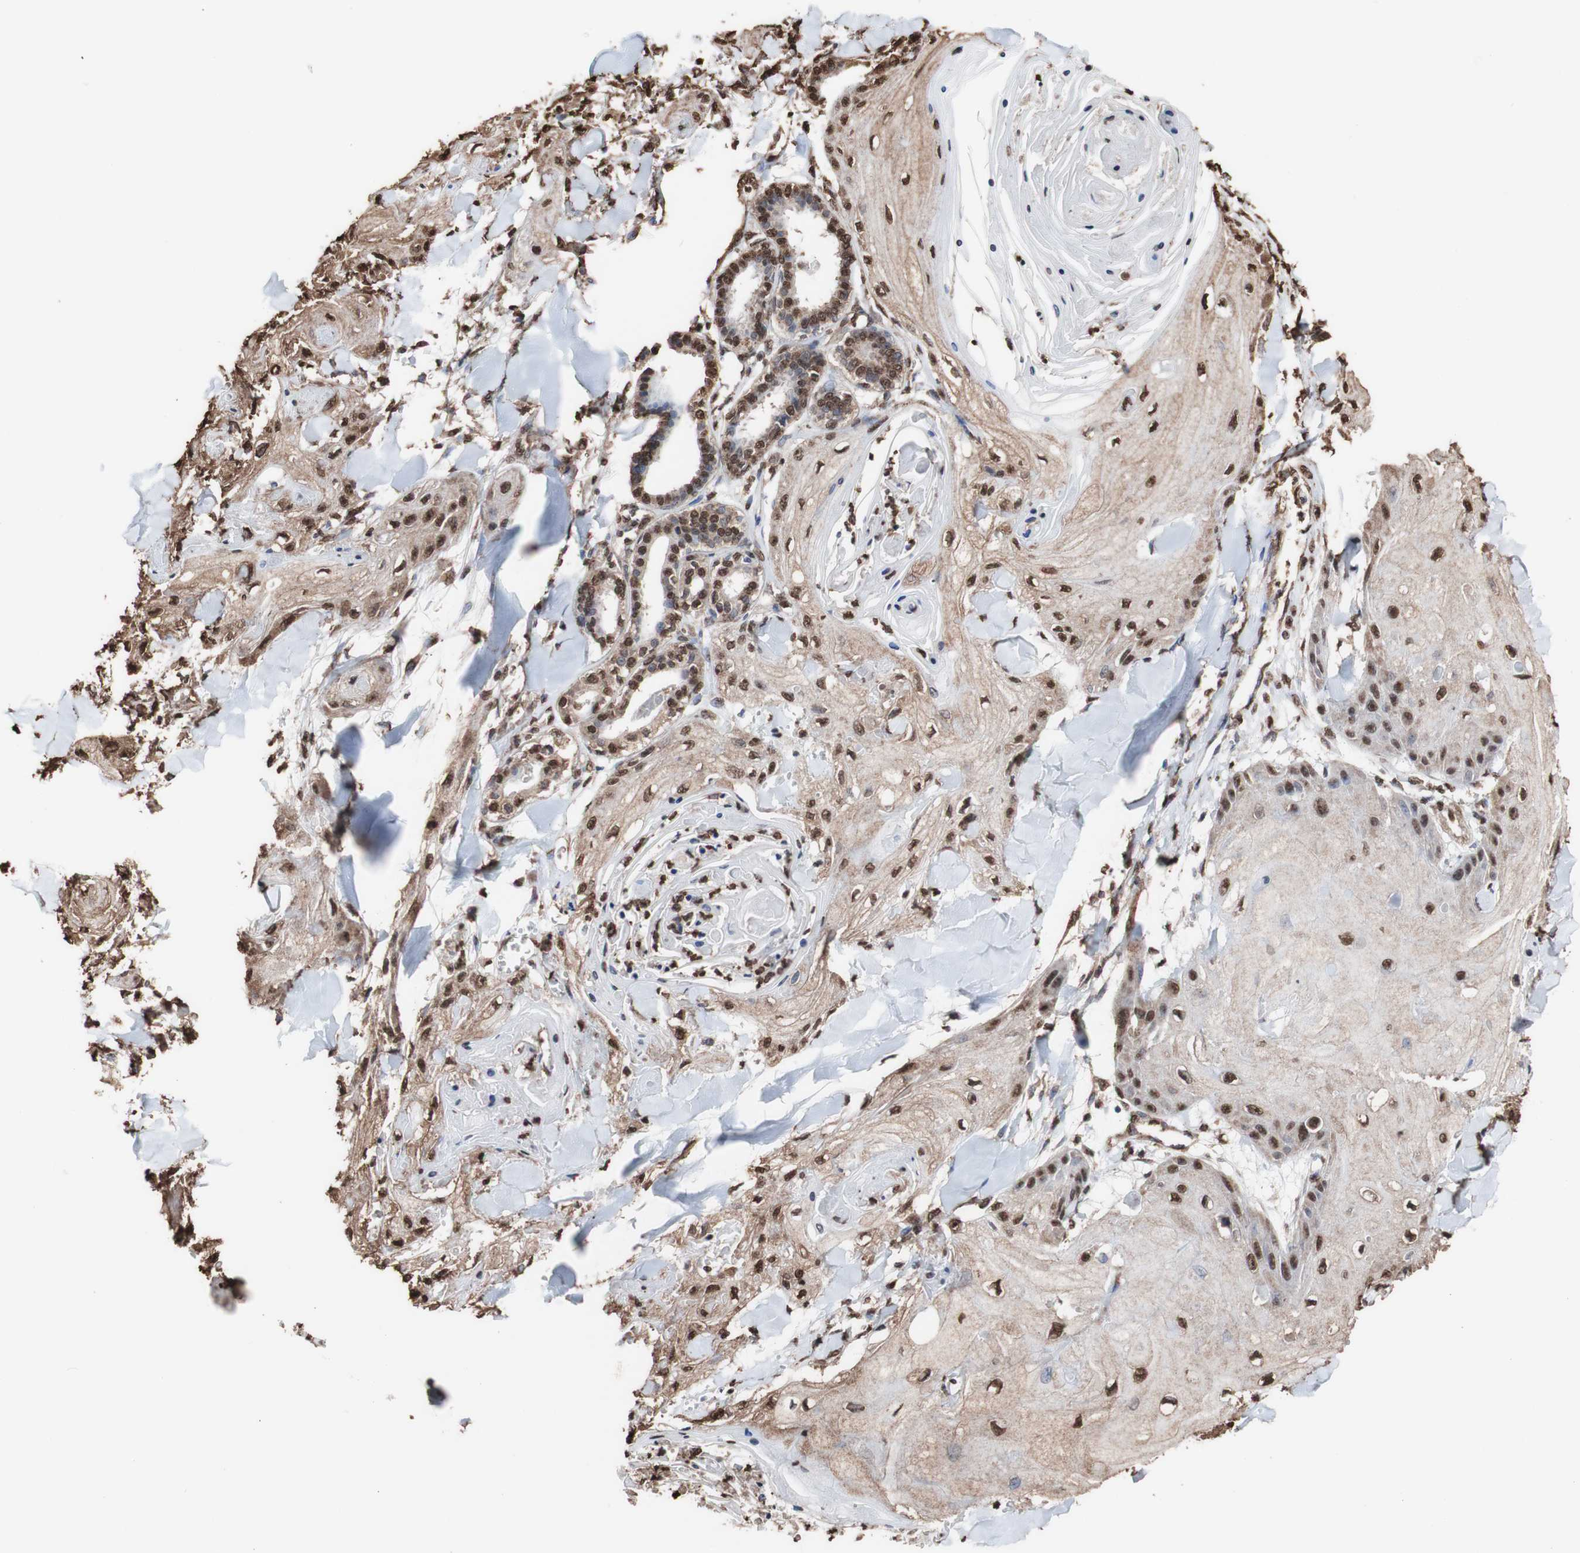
{"staining": {"intensity": "strong", "quantity": ">75%", "location": "cytoplasmic/membranous,nuclear"}, "tissue": "skin cancer", "cell_type": "Tumor cells", "image_type": "cancer", "snomed": [{"axis": "morphology", "description": "Squamous cell carcinoma, NOS"}, {"axis": "topography", "description": "Skin"}], "caption": "Immunohistochemical staining of skin squamous cell carcinoma exhibits high levels of strong cytoplasmic/membranous and nuclear protein staining in approximately >75% of tumor cells.", "gene": "PIDD1", "patient": {"sex": "male", "age": 74}}